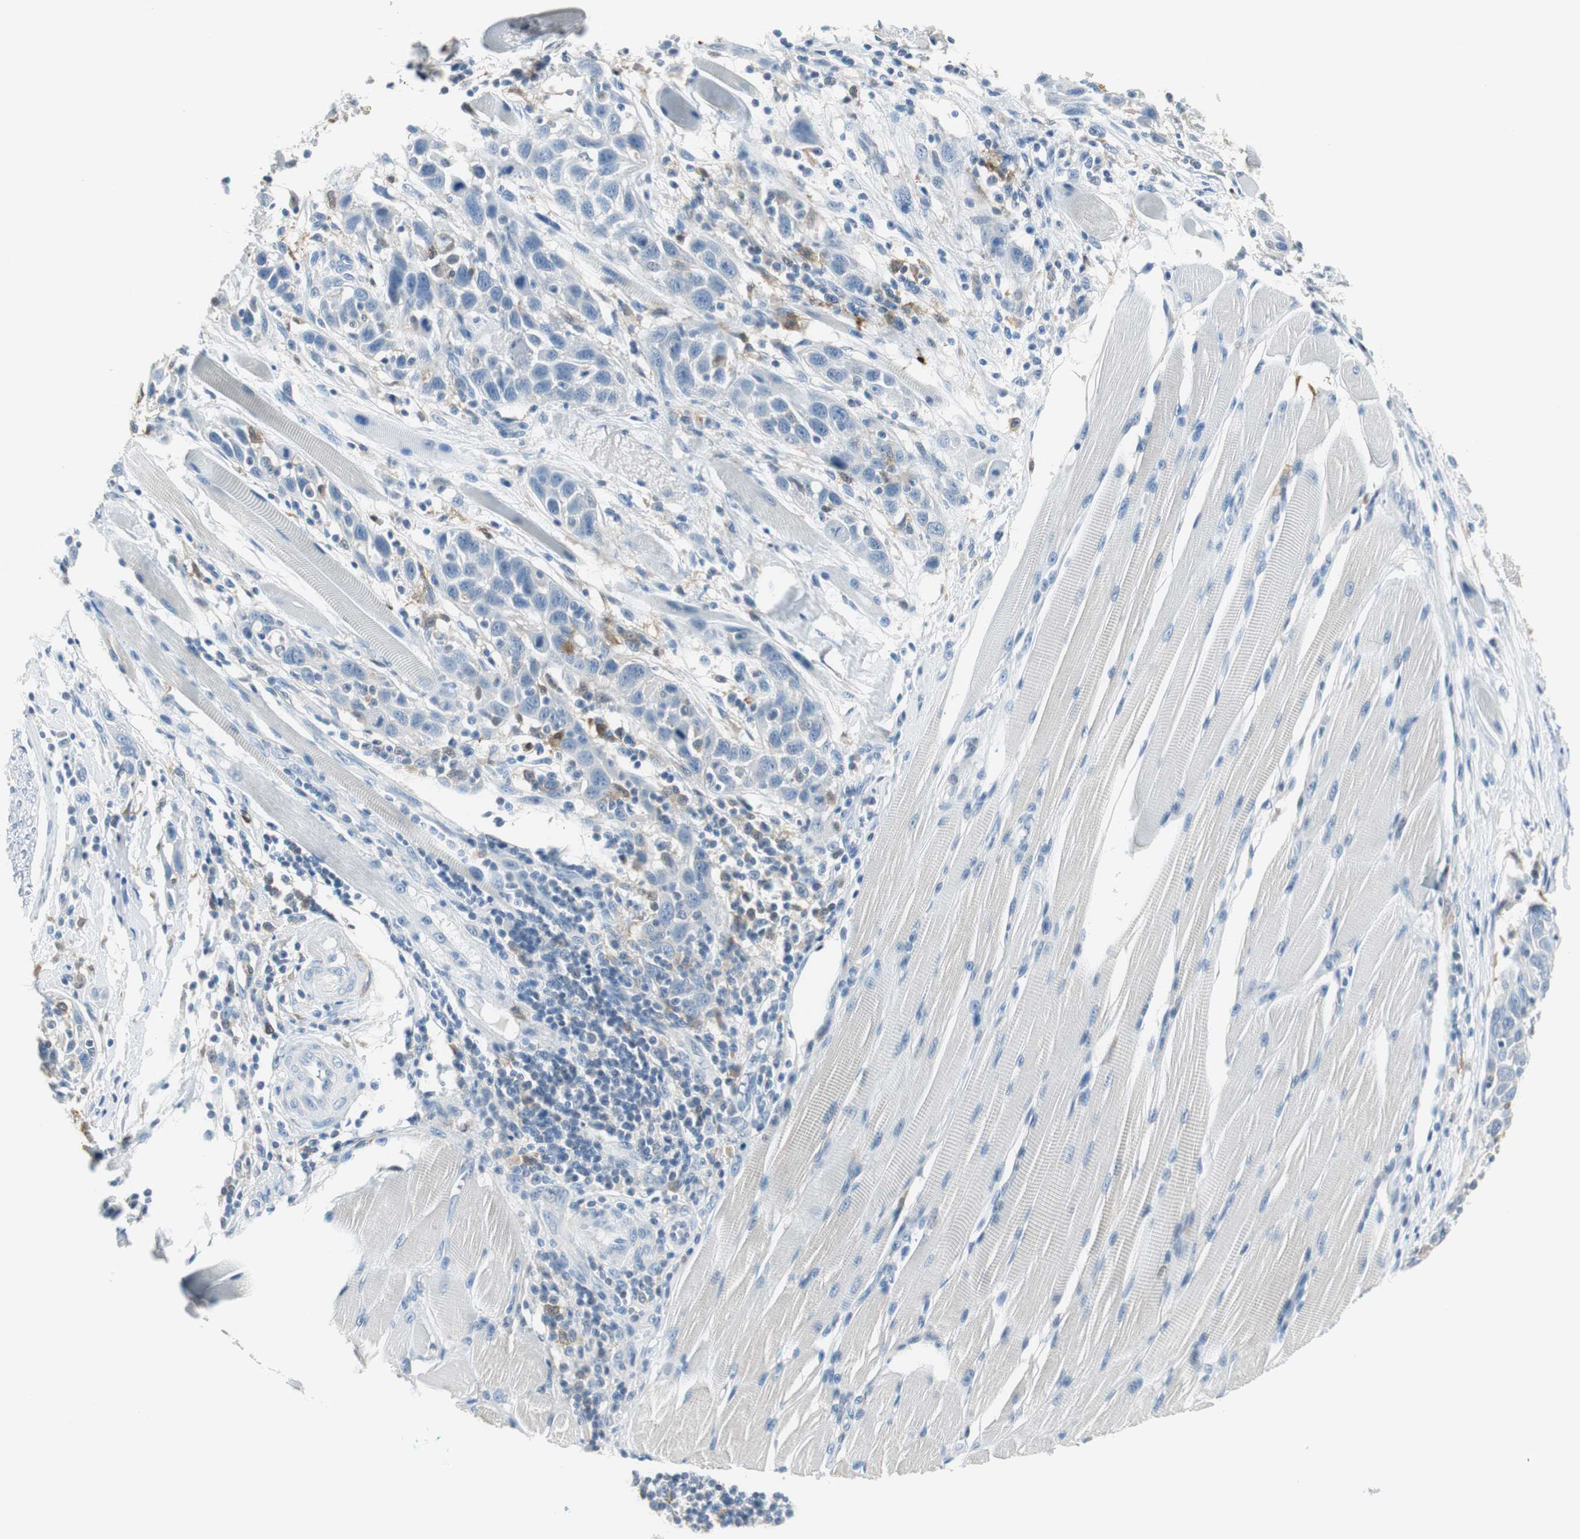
{"staining": {"intensity": "negative", "quantity": "none", "location": "none"}, "tissue": "head and neck cancer", "cell_type": "Tumor cells", "image_type": "cancer", "snomed": [{"axis": "morphology", "description": "Normal tissue, NOS"}, {"axis": "morphology", "description": "Squamous cell carcinoma, NOS"}, {"axis": "topography", "description": "Oral tissue"}, {"axis": "topography", "description": "Head-Neck"}], "caption": "Photomicrograph shows no protein expression in tumor cells of head and neck cancer tissue. (Brightfield microscopy of DAB (3,3'-diaminobenzidine) immunohistochemistry at high magnification).", "gene": "MSTO1", "patient": {"sex": "female", "age": 50}}